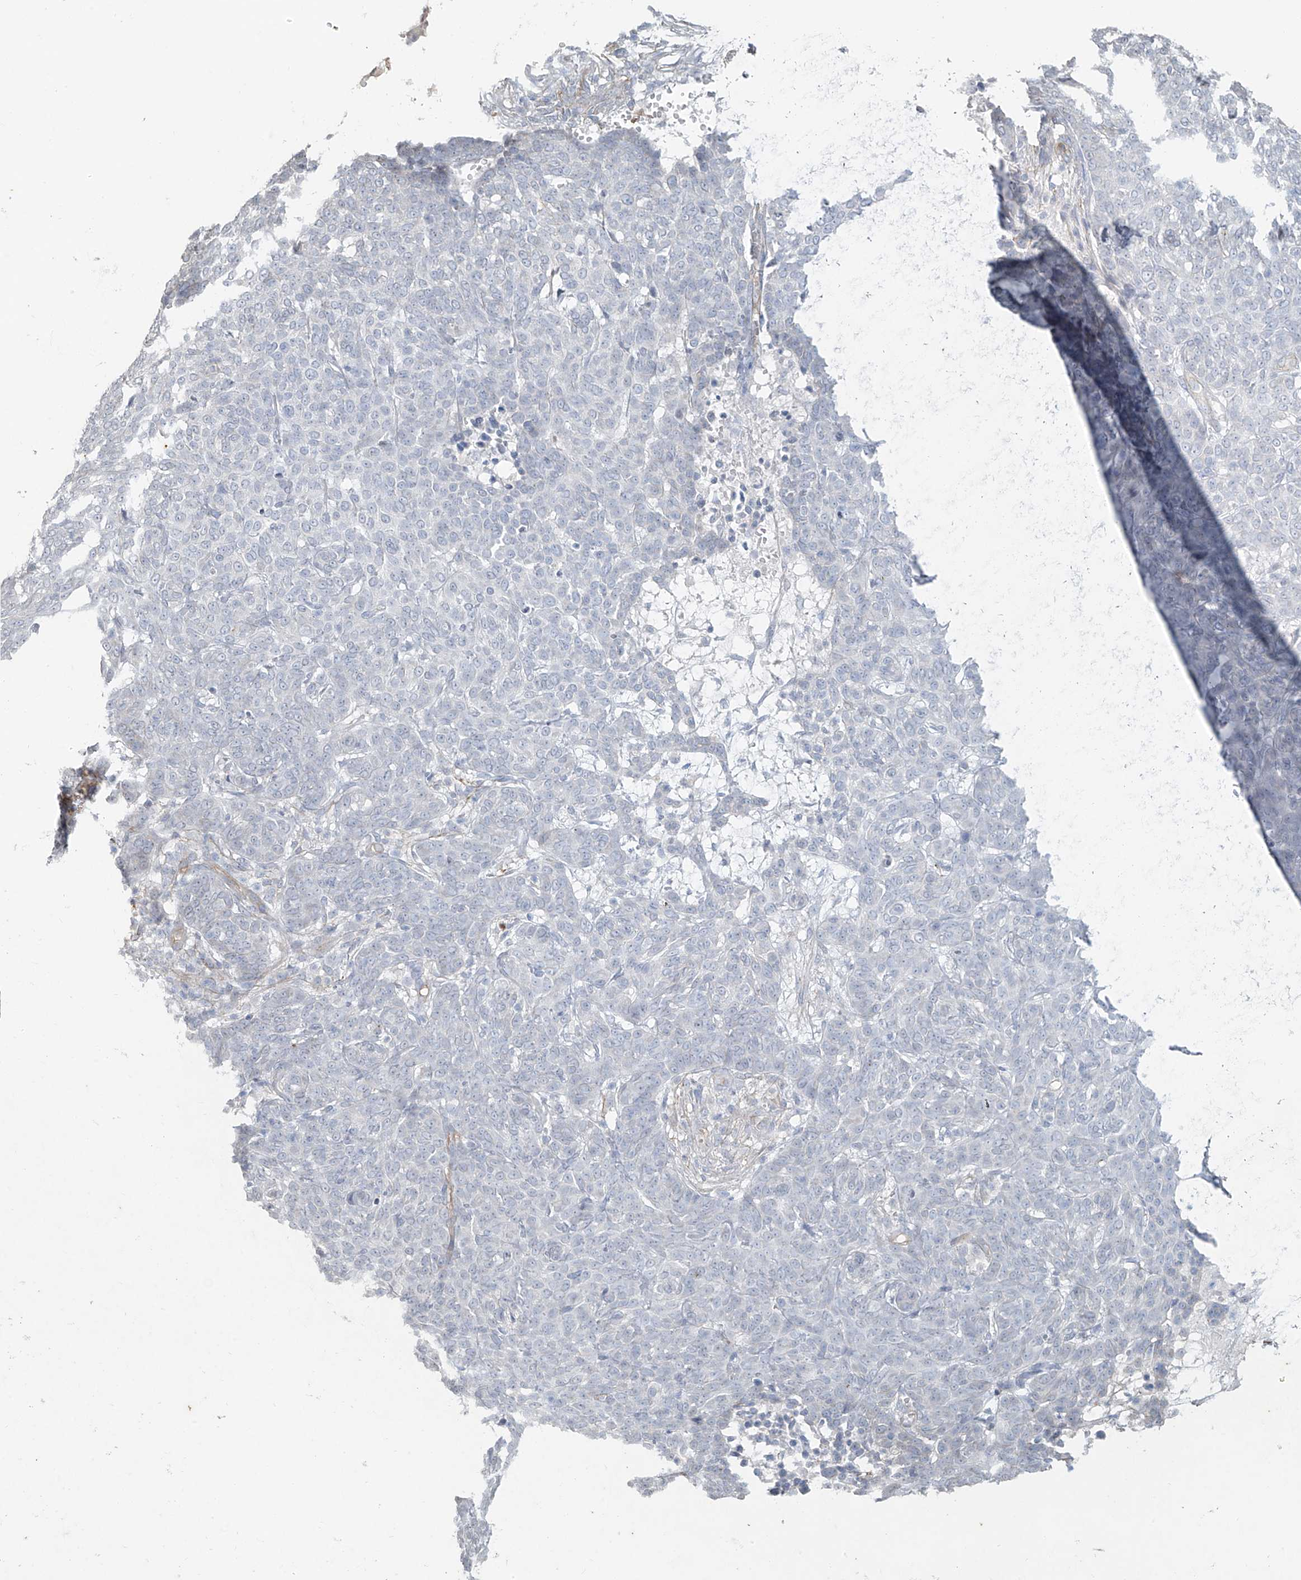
{"staining": {"intensity": "negative", "quantity": "none", "location": "none"}, "tissue": "skin cancer", "cell_type": "Tumor cells", "image_type": "cancer", "snomed": [{"axis": "morphology", "description": "Basal cell carcinoma"}, {"axis": "topography", "description": "Skin"}], "caption": "The immunohistochemistry (IHC) histopathology image has no significant positivity in tumor cells of skin basal cell carcinoma tissue.", "gene": "TUBE1", "patient": {"sex": "male", "age": 85}}